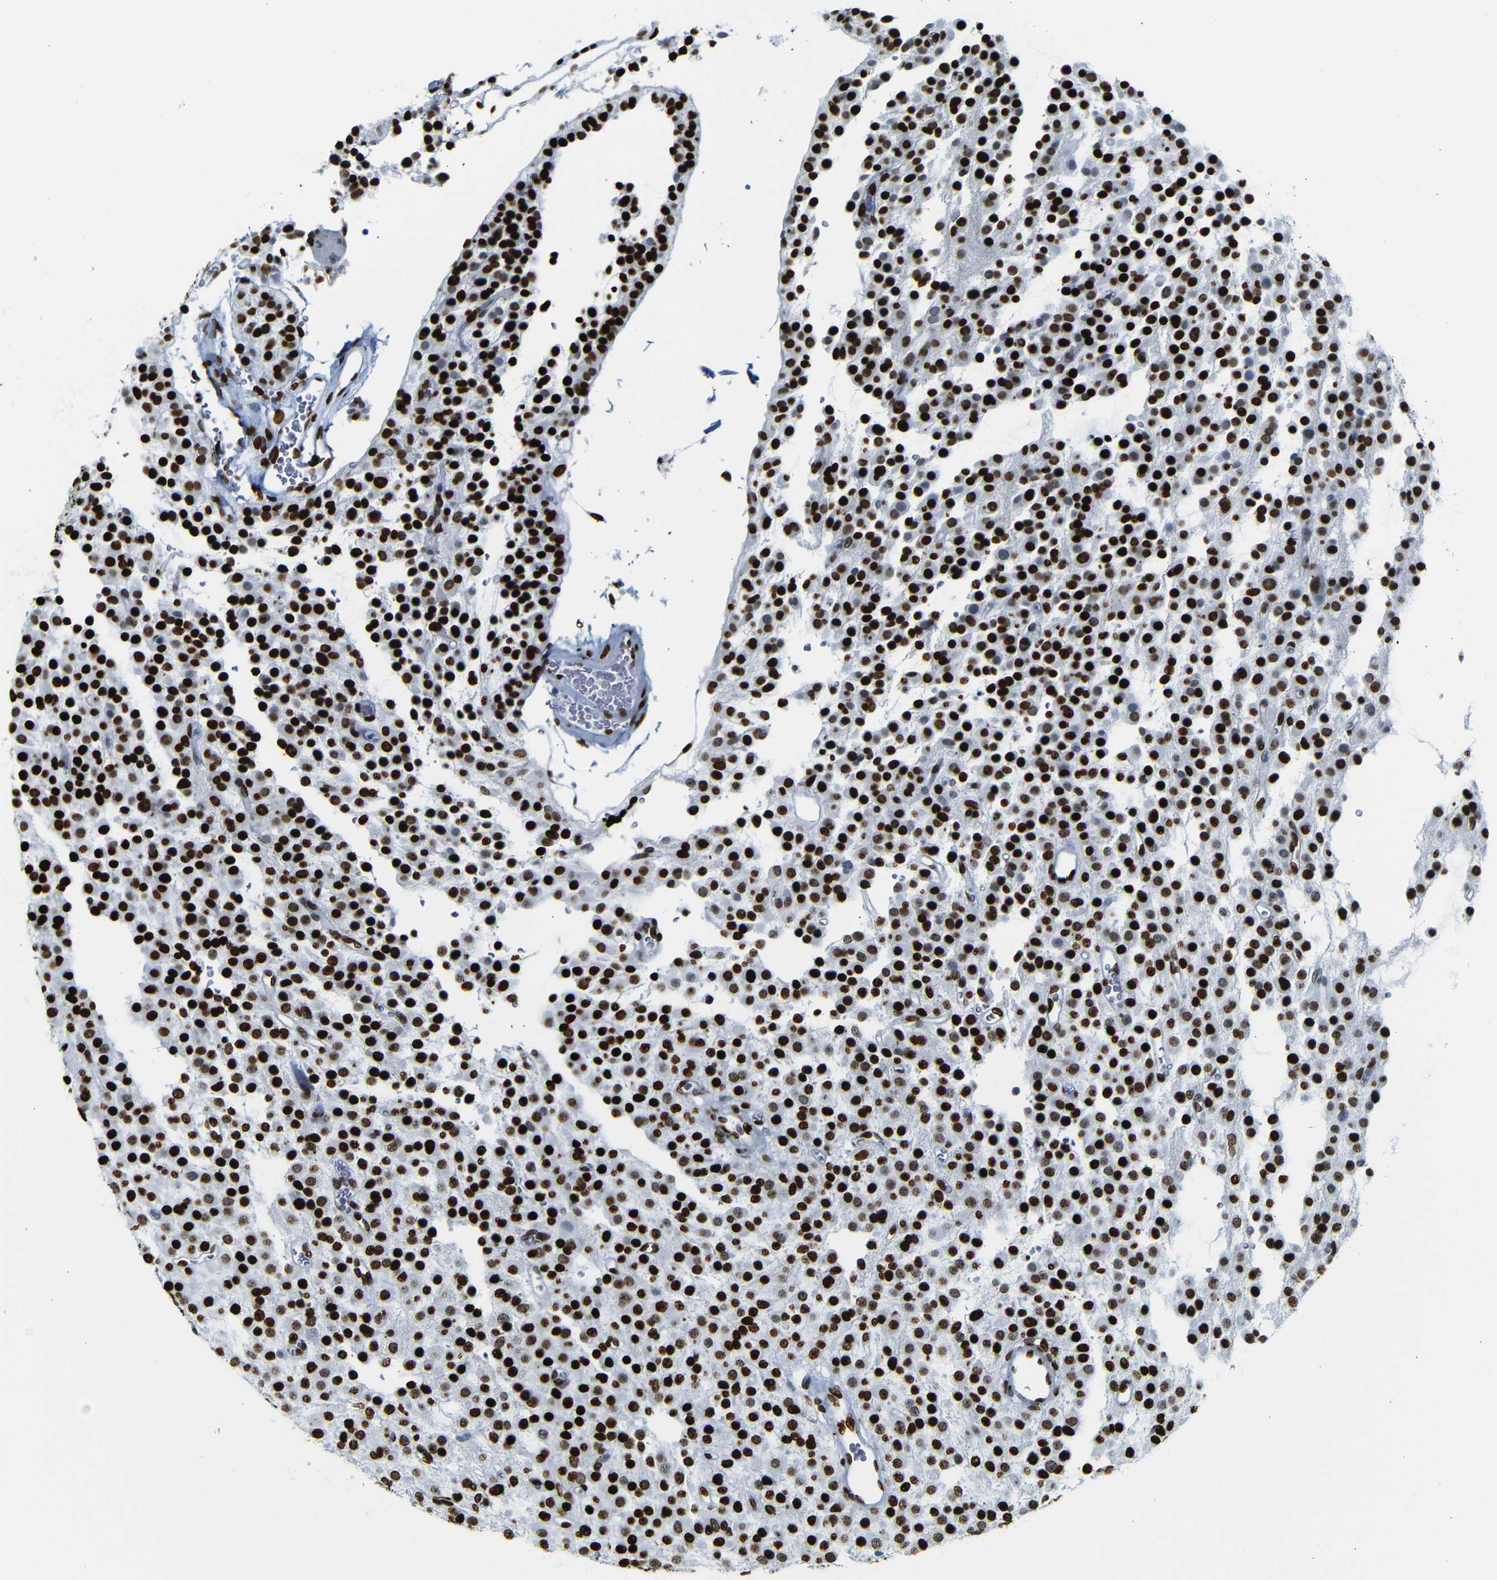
{"staining": {"intensity": "strong", "quantity": ">75%", "location": "nuclear"}, "tissue": "glioma", "cell_type": "Tumor cells", "image_type": "cancer", "snomed": [{"axis": "morphology", "description": "Glioma, malignant, Low grade"}, {"axis": "topography", "description": "Brain"}], "caption": "IHC of human malignant low-grade glioma demonstrates high levels of strong nuclear expression in about >75% of tumor cells.", "gene": "NPIPB15", "patient": {"sex": "male", "age": 38}}